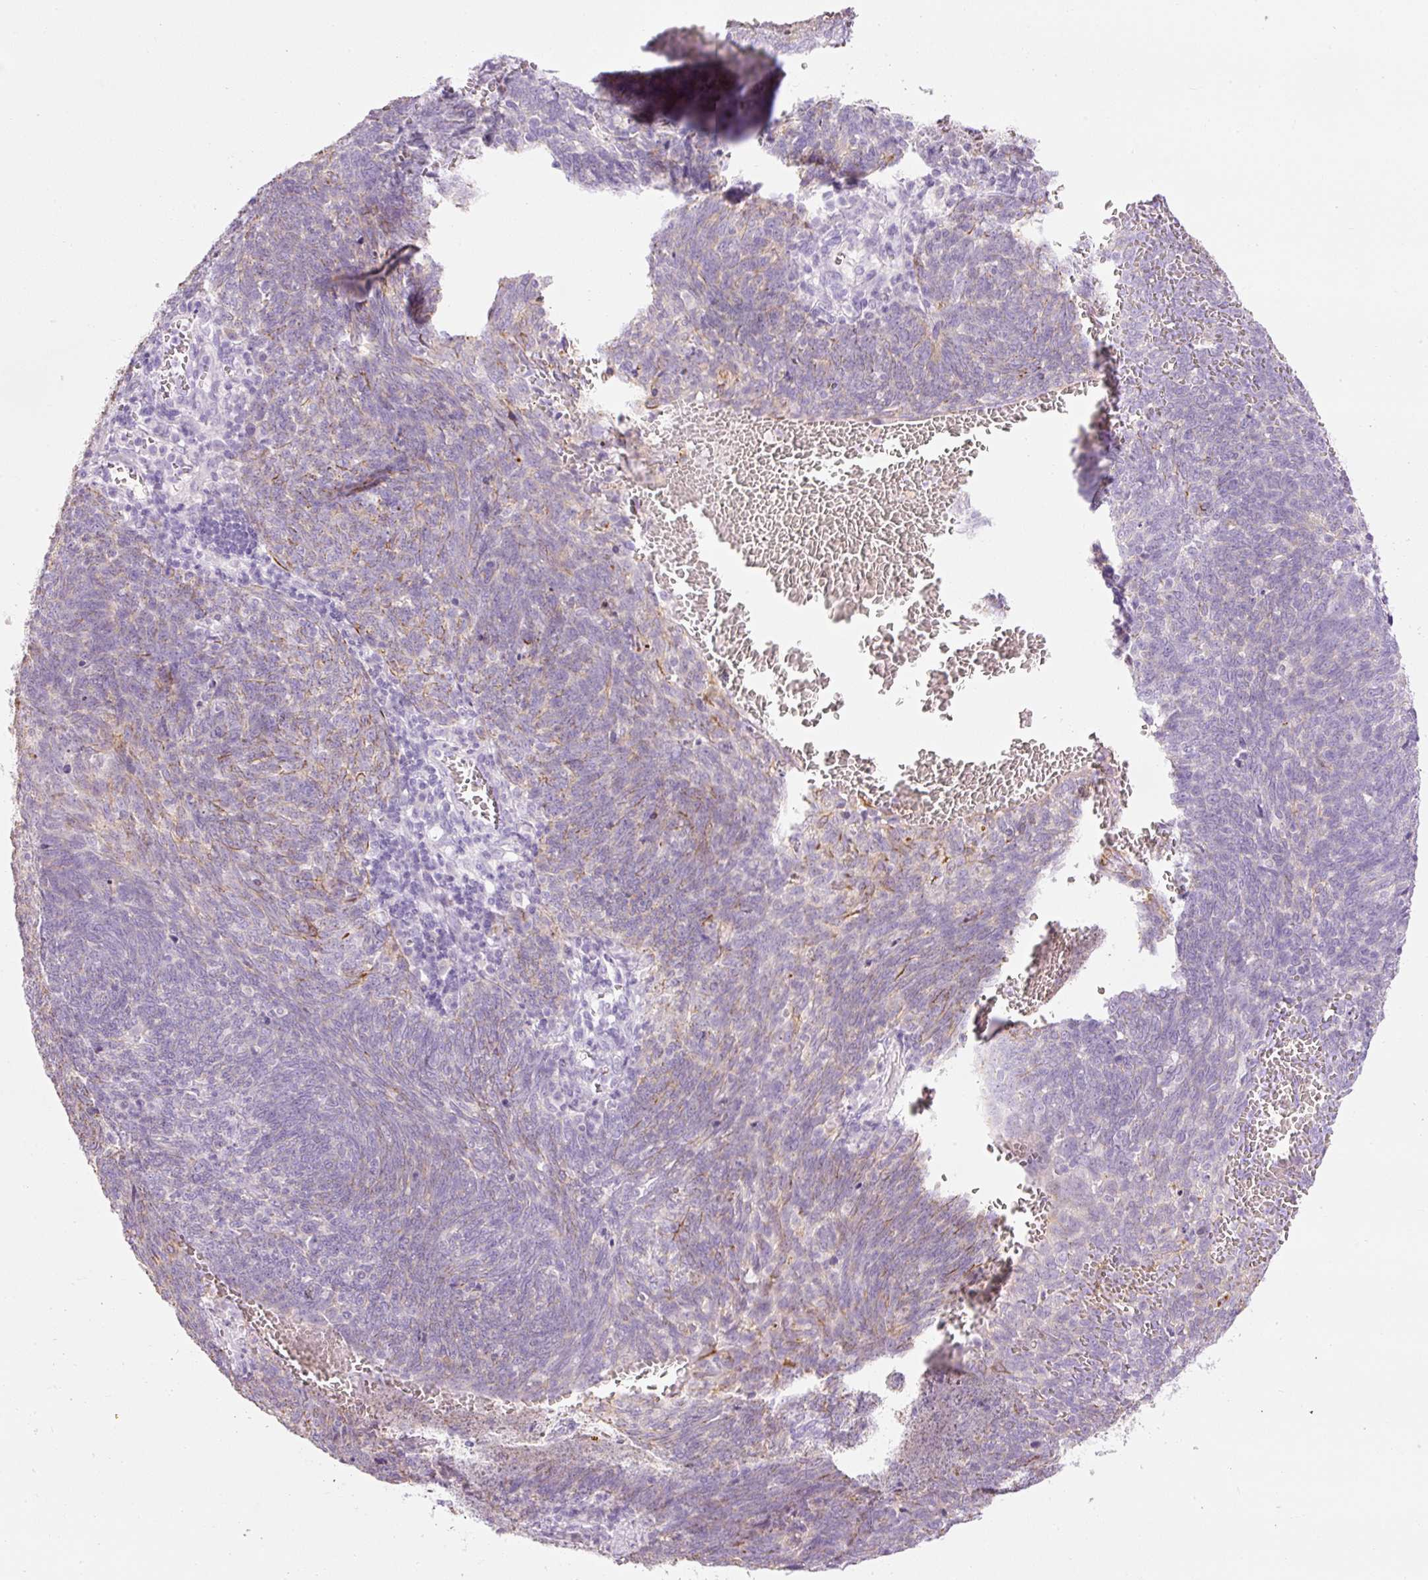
{"staining": {"intensity": "weak", "quantity": "<25%", "location": "cytoplasmic/membranous"}, "tissue": "lung cancer", "cell_type": "Tumor cells", "image_type": "cancer", "snomed": [{"axis": "morphology", "description": "Squamous cell carcinoma, NOS"}, {"axis": "topography", "description": "Lung"}], "caption": "A high-resolution photomicrograph shows IHC staining of squamous cell carcinoma (lung), which reveals no significant positivity in tumor cells.", "gene": "CARD16", "patient": {"sex": "female", "age": 72}}